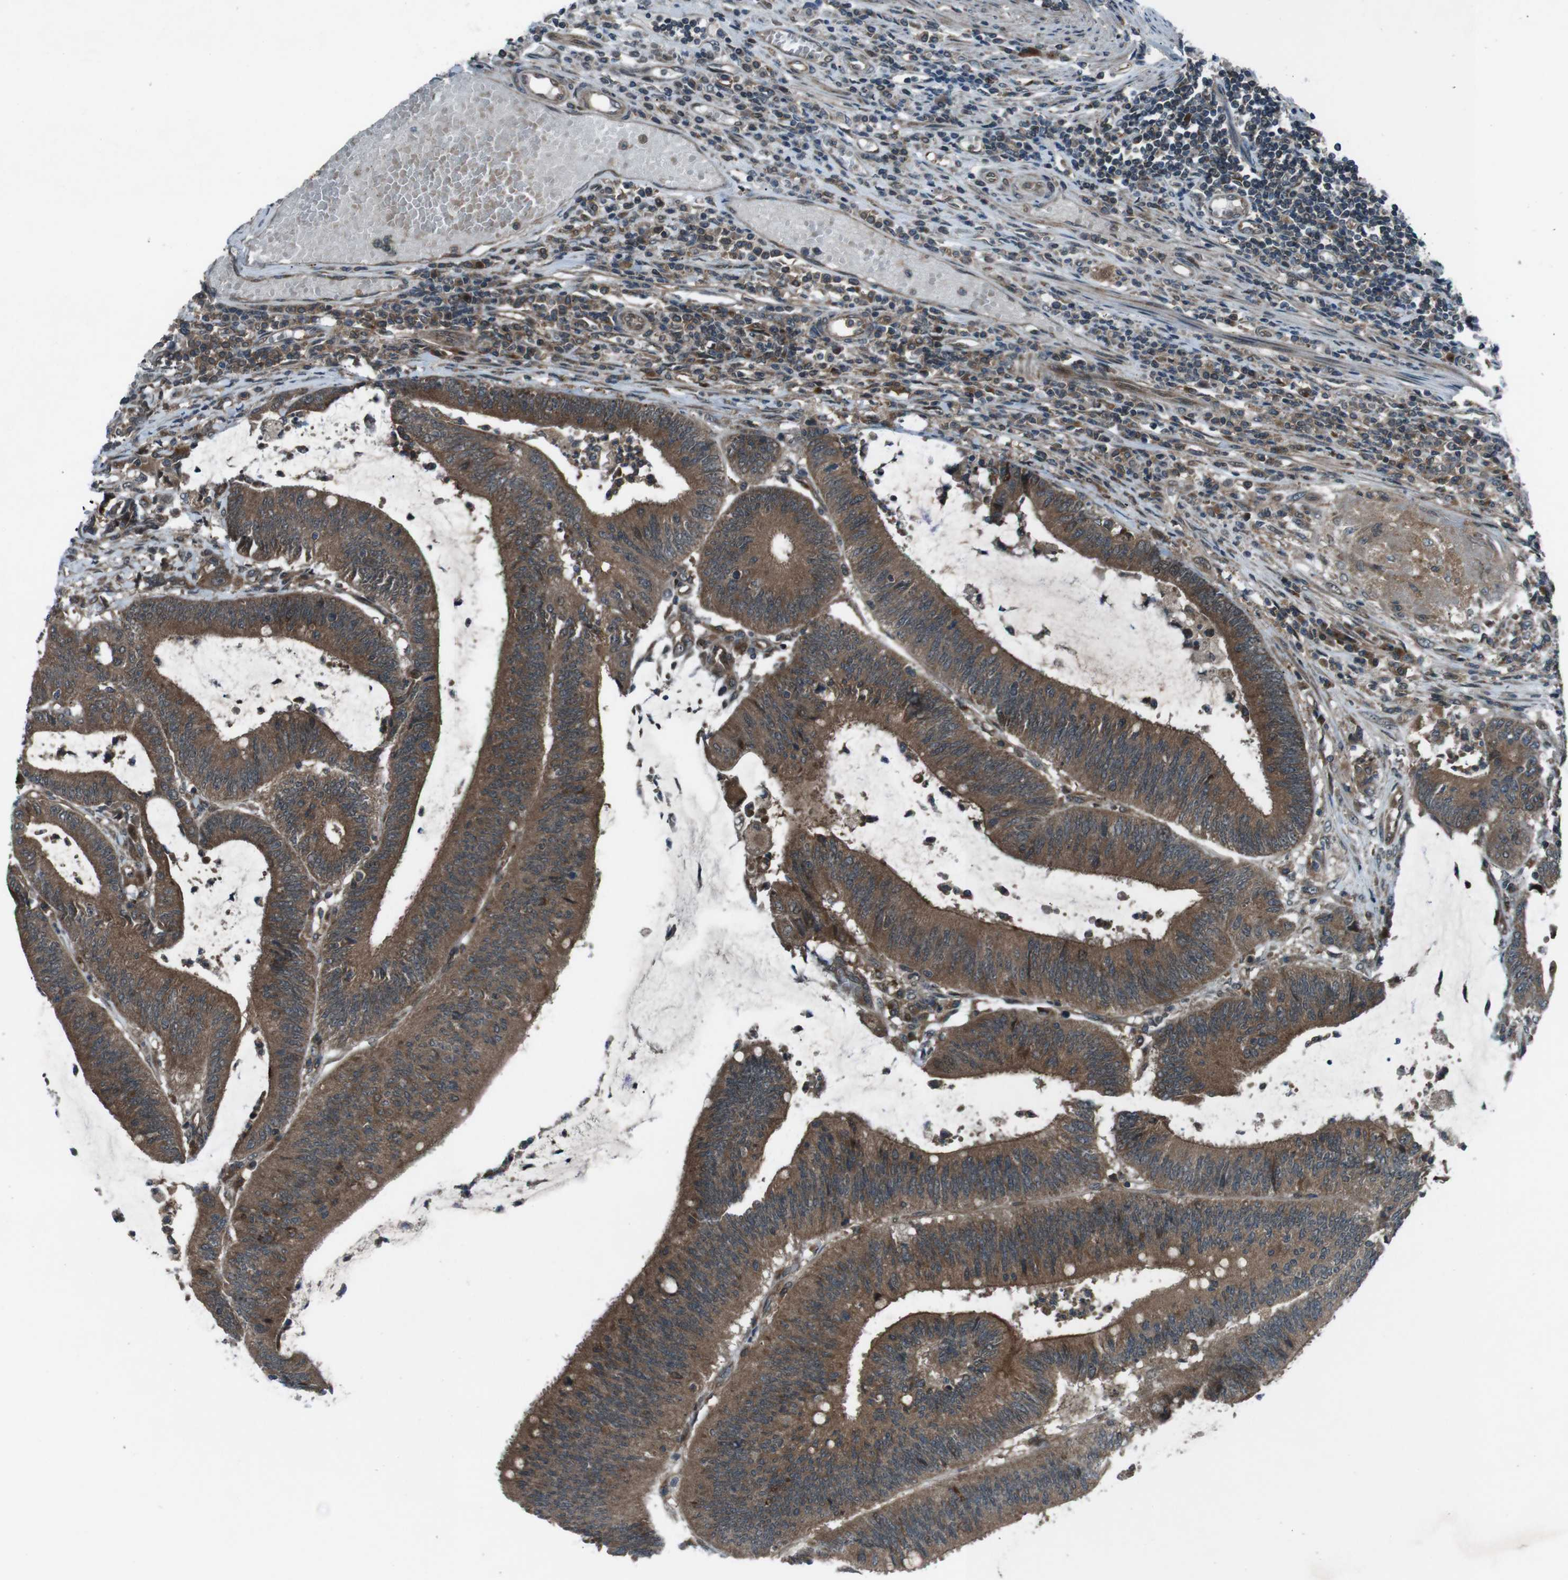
{"staining": {"intensity": "strong", "quantity": ">75%", "location": "cytoplasmic/membranous"}, "tissue": "colorectal cancer", "cell_type": "Tumor cells", "image_type": "cancer", "snomed": [{"axis": "morphology", "description": "Adenocarcinoma, NOS"}, {"axis": "topography", "description": "Rectum"}], "caption": "Immunohistochemical staining of colorectal cancer (adenocarcinoma) demonstrates high levels of strong cytoplasmic/membranous protein positivity in approximately >75% of tumor cells.", "gene": "SLC27A4", "patient": {"sex": "female", "age": 66}}